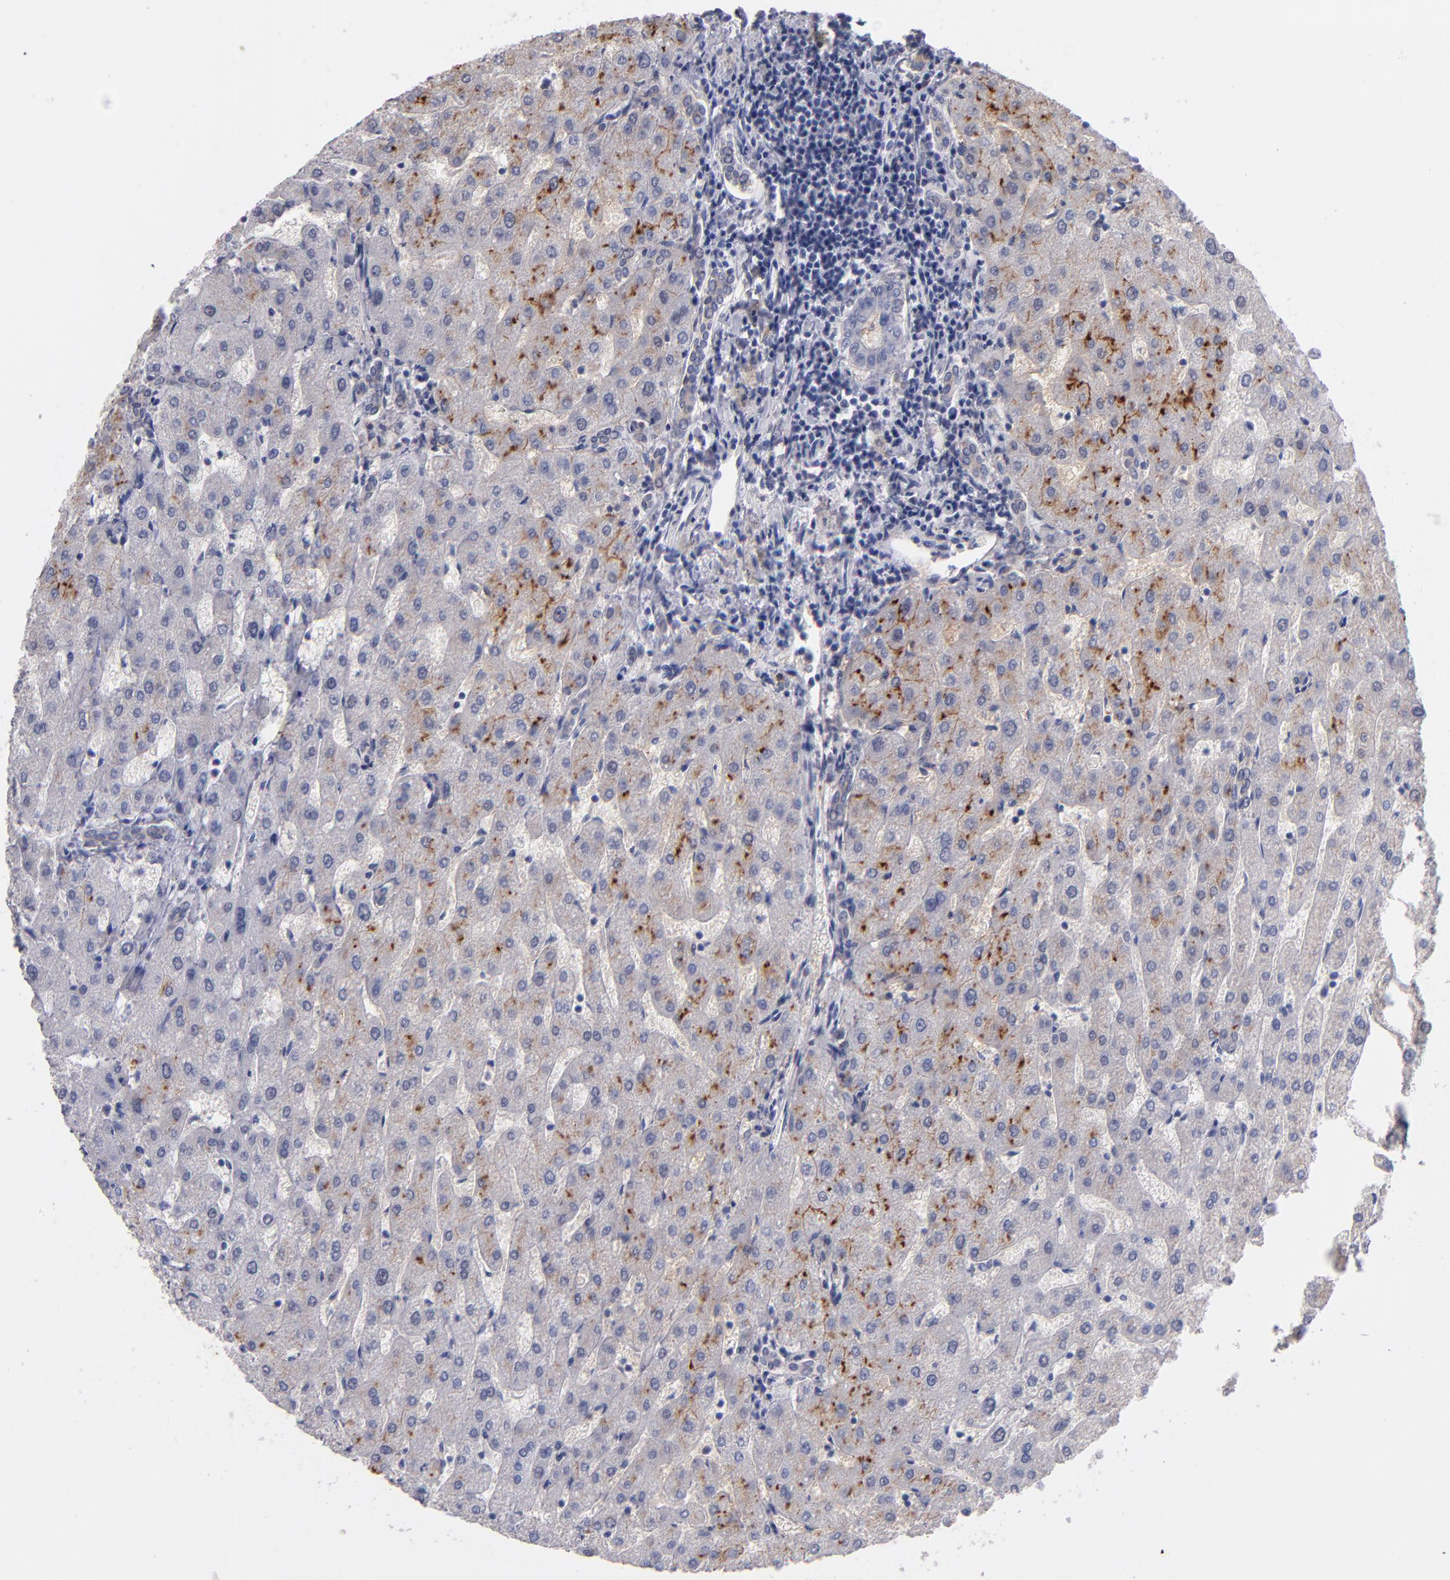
{"staining": {"intensity": "negative", "quantity": "none", "location": "none"}, "tissue": "liver", "cell_type": "Cholangiocytes", "image_type": "normal", "snomed": [{"axis": "morphology", "description": "Normal tissue, NOS"}, {"axis": "topography", "description": "Liver"}], "caption": "DAB immunohistochemical staining of benign liver displays no significant expression in cholangiocytes. (Brightfield microscopy of DAB (3,3'-diaminobenzidine) IHC at high magnification).", "gene": "RAF1", "patient": {"sex": "male", "age": 67}}